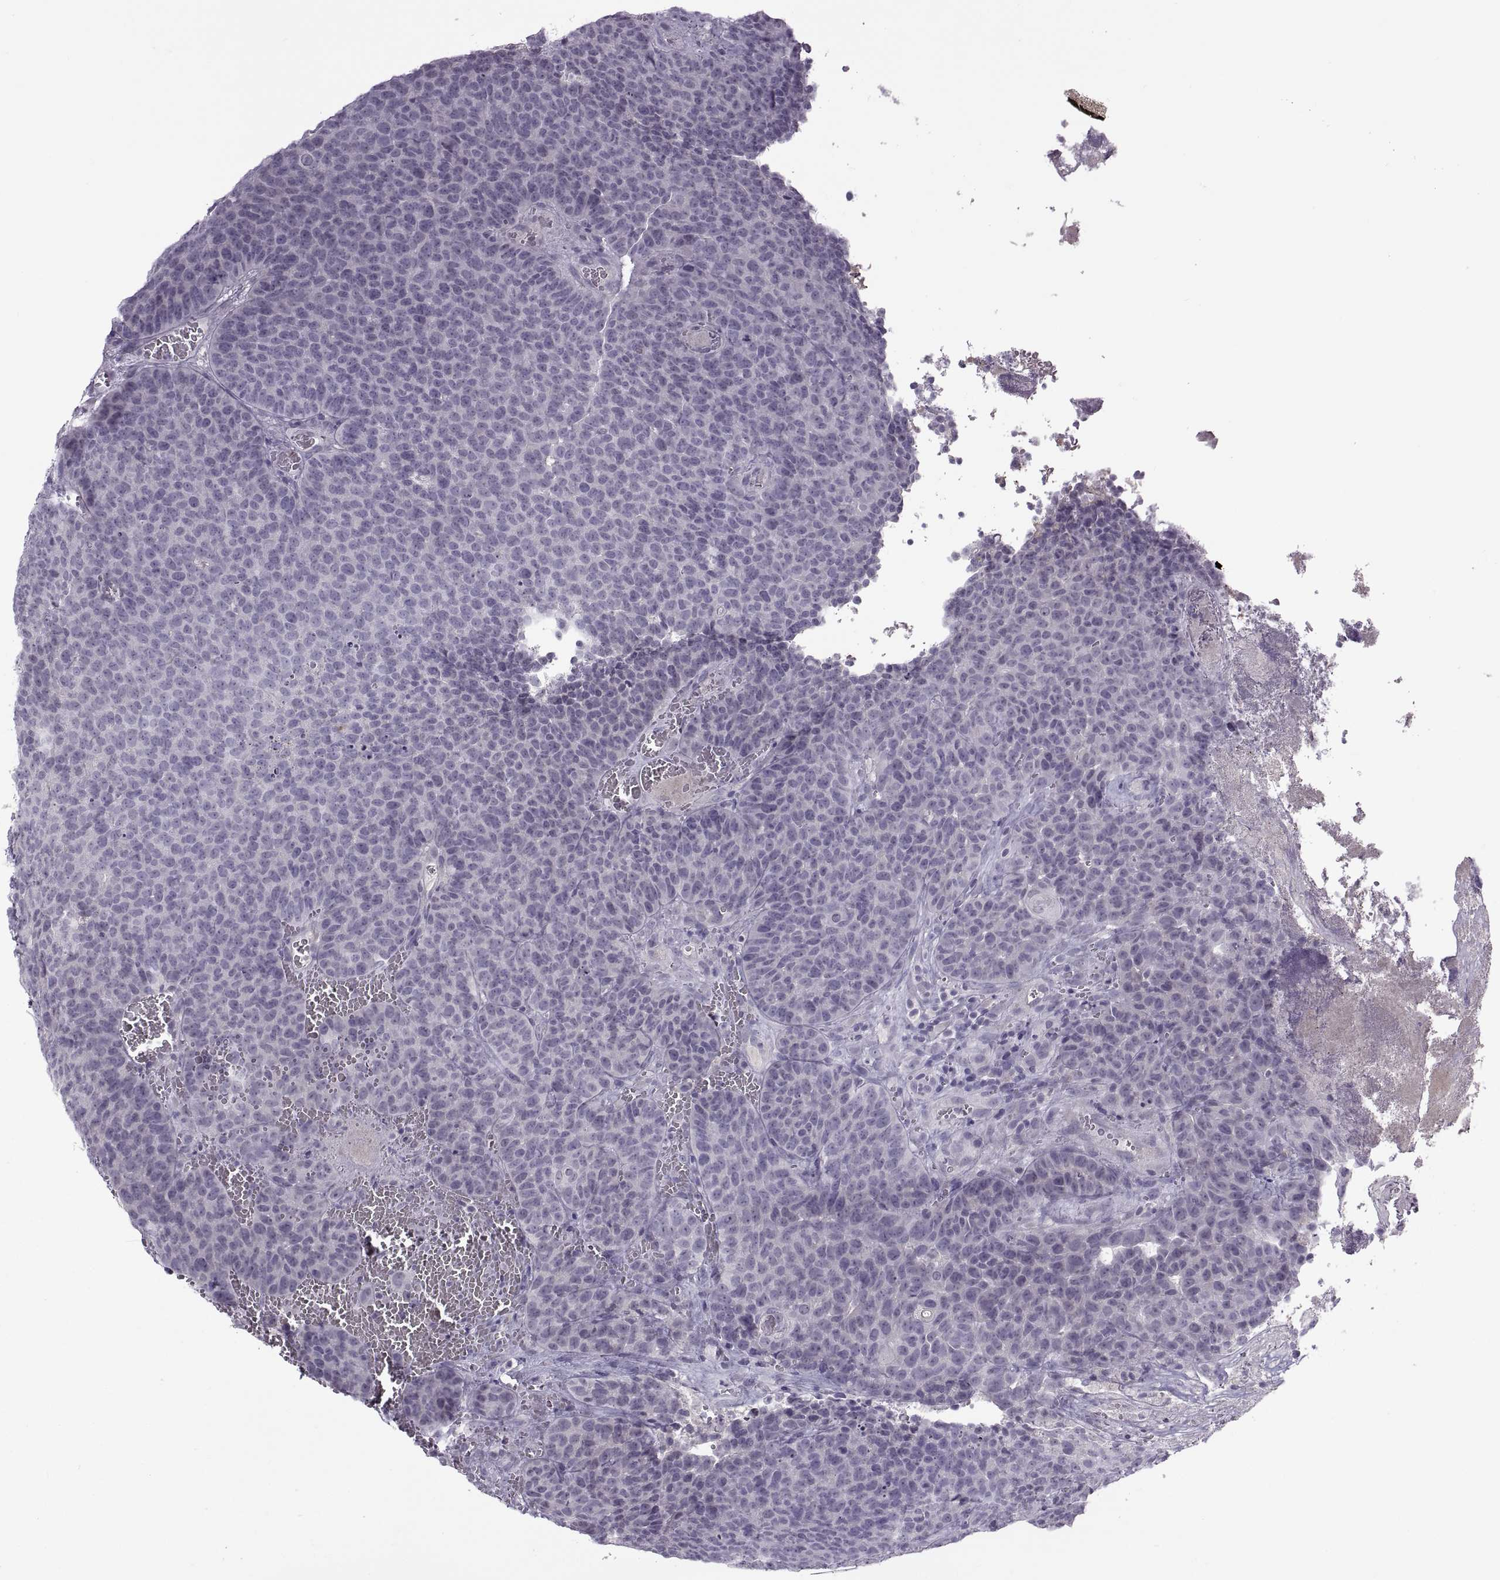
{"staining": {"intensity": "negative", "quantity": "none", "location": "none"}, "tissue": "urothelial cancer", "cell_type": "Tumor cells", "image_type": "cancer", "snomed": [{"axis": "morphology", "description": "Urothelial carcinoma, Low grade"}, {"axis": "topography", "description": "Urinary bladder"}], "caption": "This is an immunohistochemistry (IHC) photomicrograph of human low-grade urothelial carcinoma. There is no positivity in tumor cells.", "gene": "RSPH6A", "patient": {"sex": "female", "age": 62}}